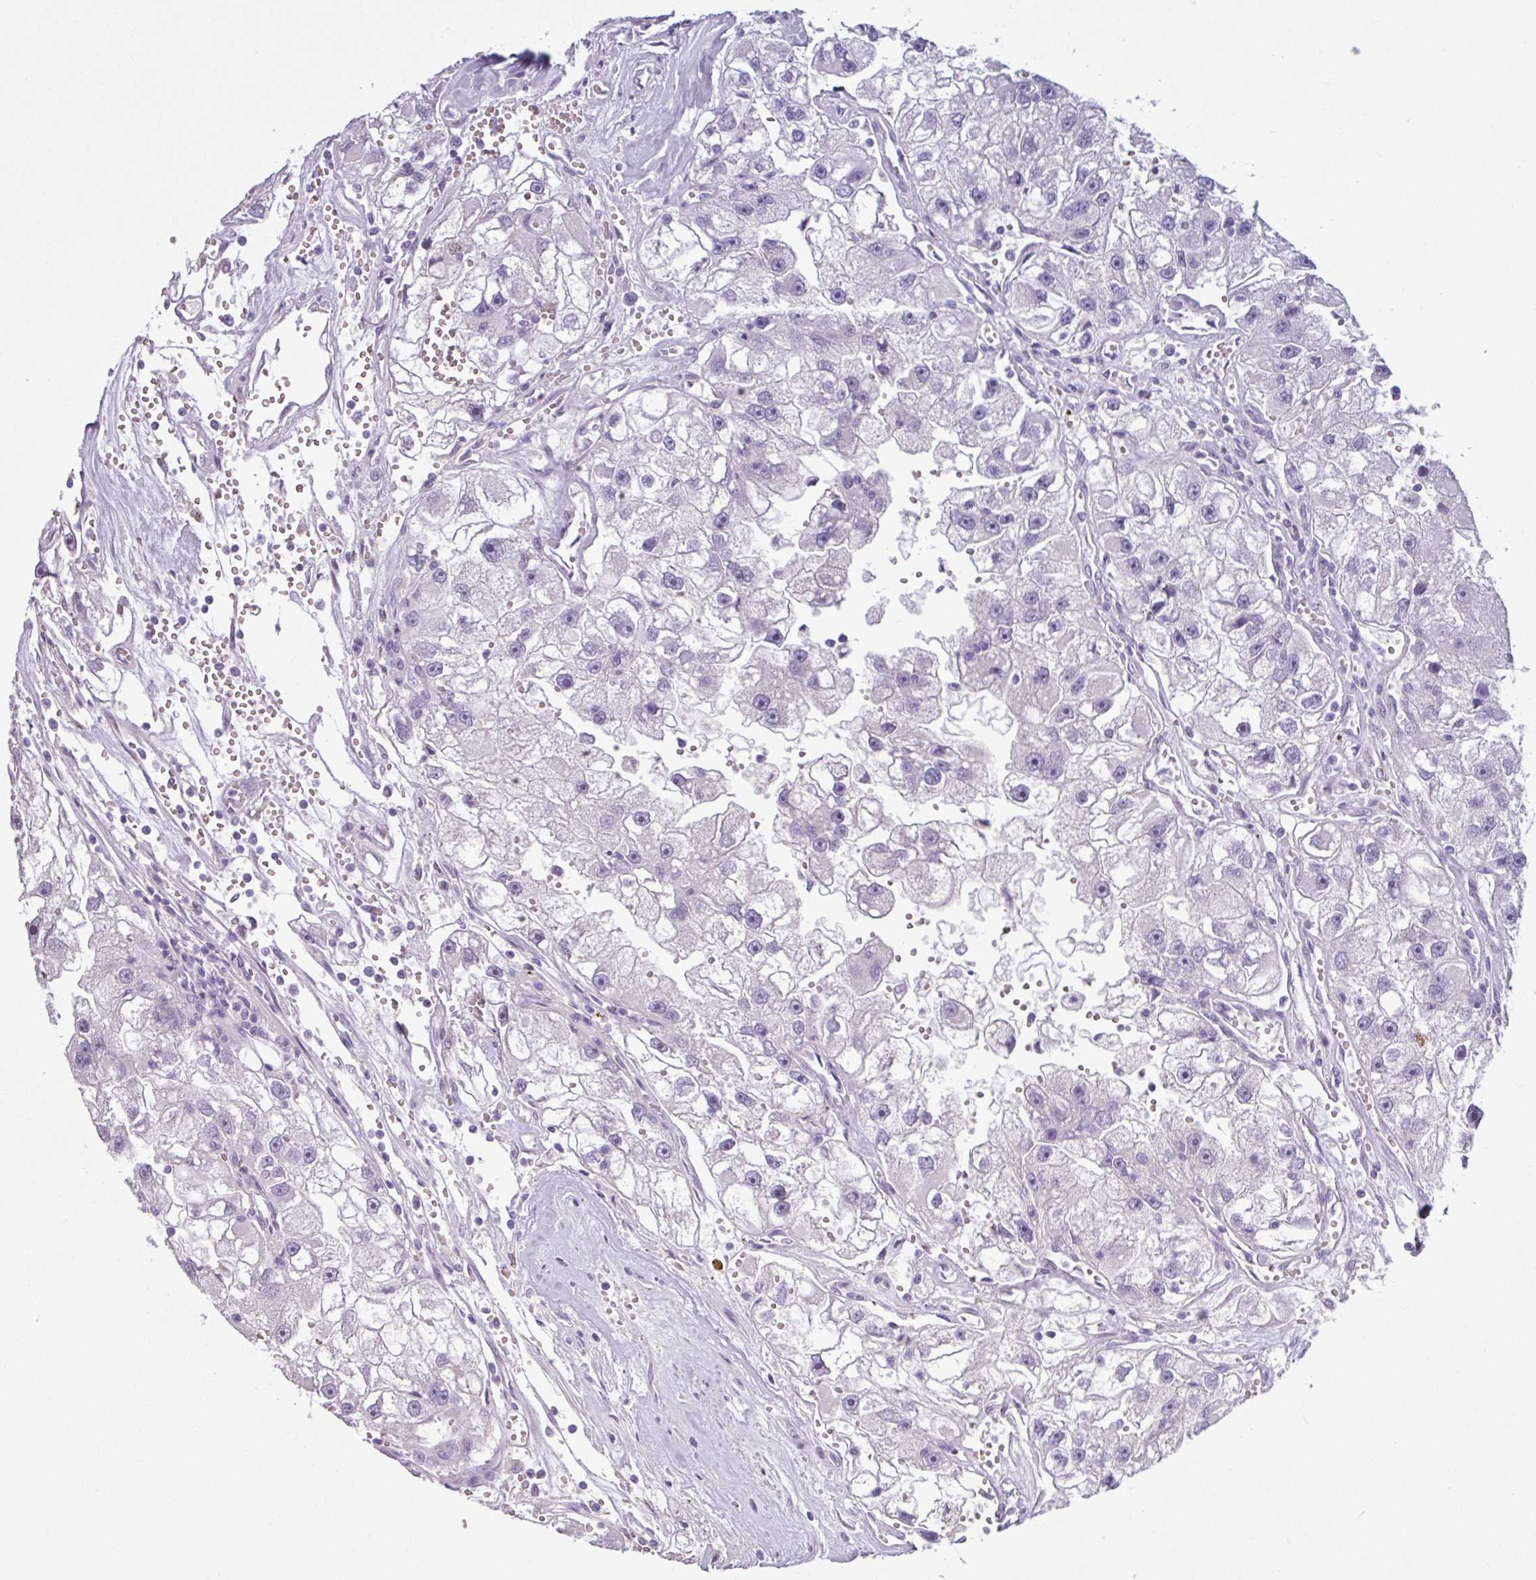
{"staining": {"intensity": "negative", "quantity": "none", "location": "none"}, "tissue": "renal cancer", "cell_type": "Tumor cells", "image_type": "cancer", "snomed": [{"axis": "morphology", "description": "Adenocarcinoma, NOS"}, {"axis": "topography", "description": "Kidney"}], "caption": "A photomicrograph of renal cancer (adenocarcinoma) stained for a protein reveals no brown staining in tumor cells.", "gene": "ADGRE1", "patient": {"sex": "male", "age": 63}}